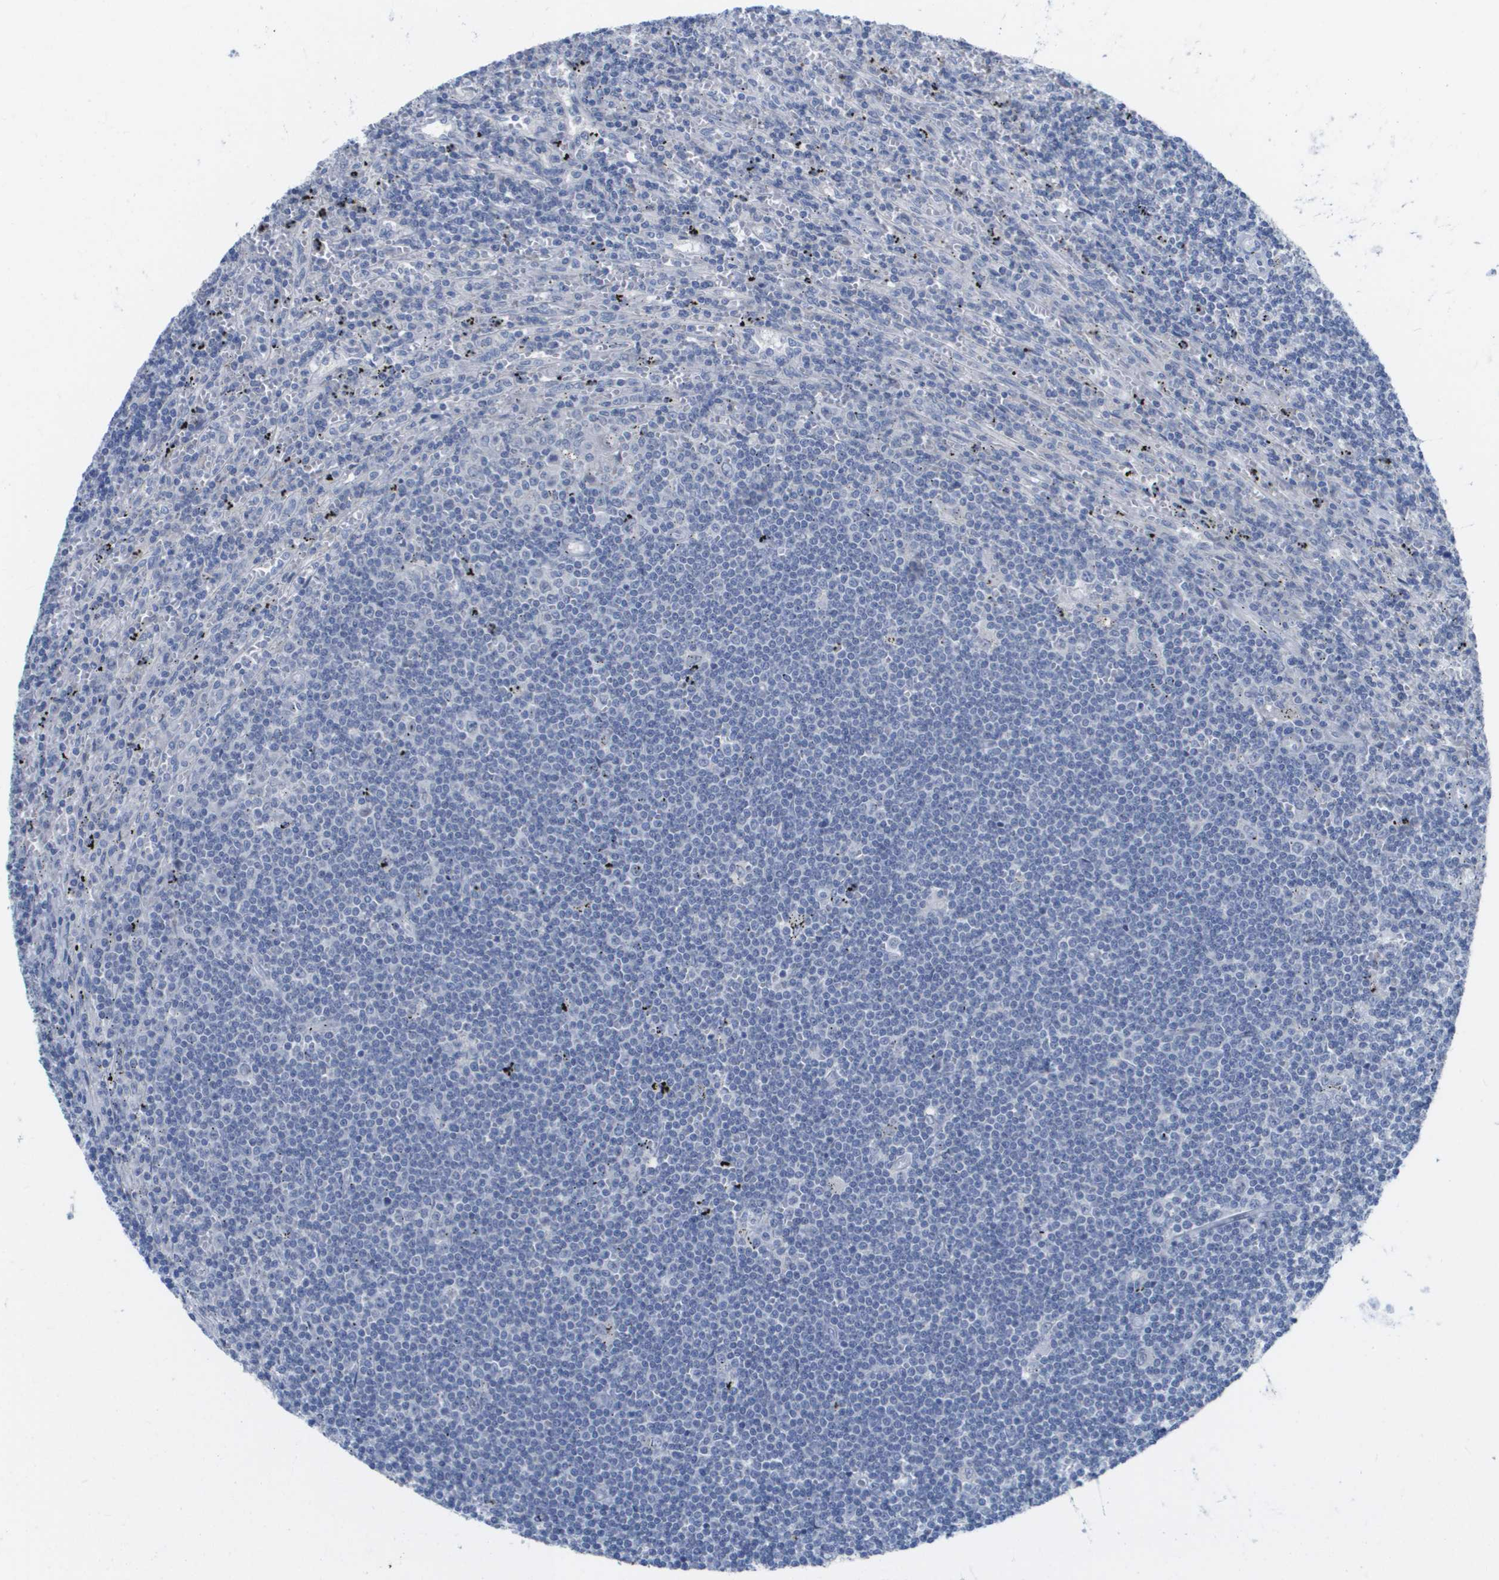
{"staining": {"intensity": "negative", "quantity": "none", "location": "none"}, "tissue": "lymphoma", "cell_type": "Tumor cells", "image_type": "cancer", "snomed": [{"axis": "morphology", "description": "Malignant lymphoma, non-Hodgkin's type, Low grade"}, {"axis": "topography", "description": "Spleen"}], "caption": "Immunohistochemical staining of malignant lymphoma, non-Hodgkin's type (low-grade) reveals no significant positivity in tumor cells.", "gene": "PDE4A", "patient": {"sex": "male", "age": 76}}